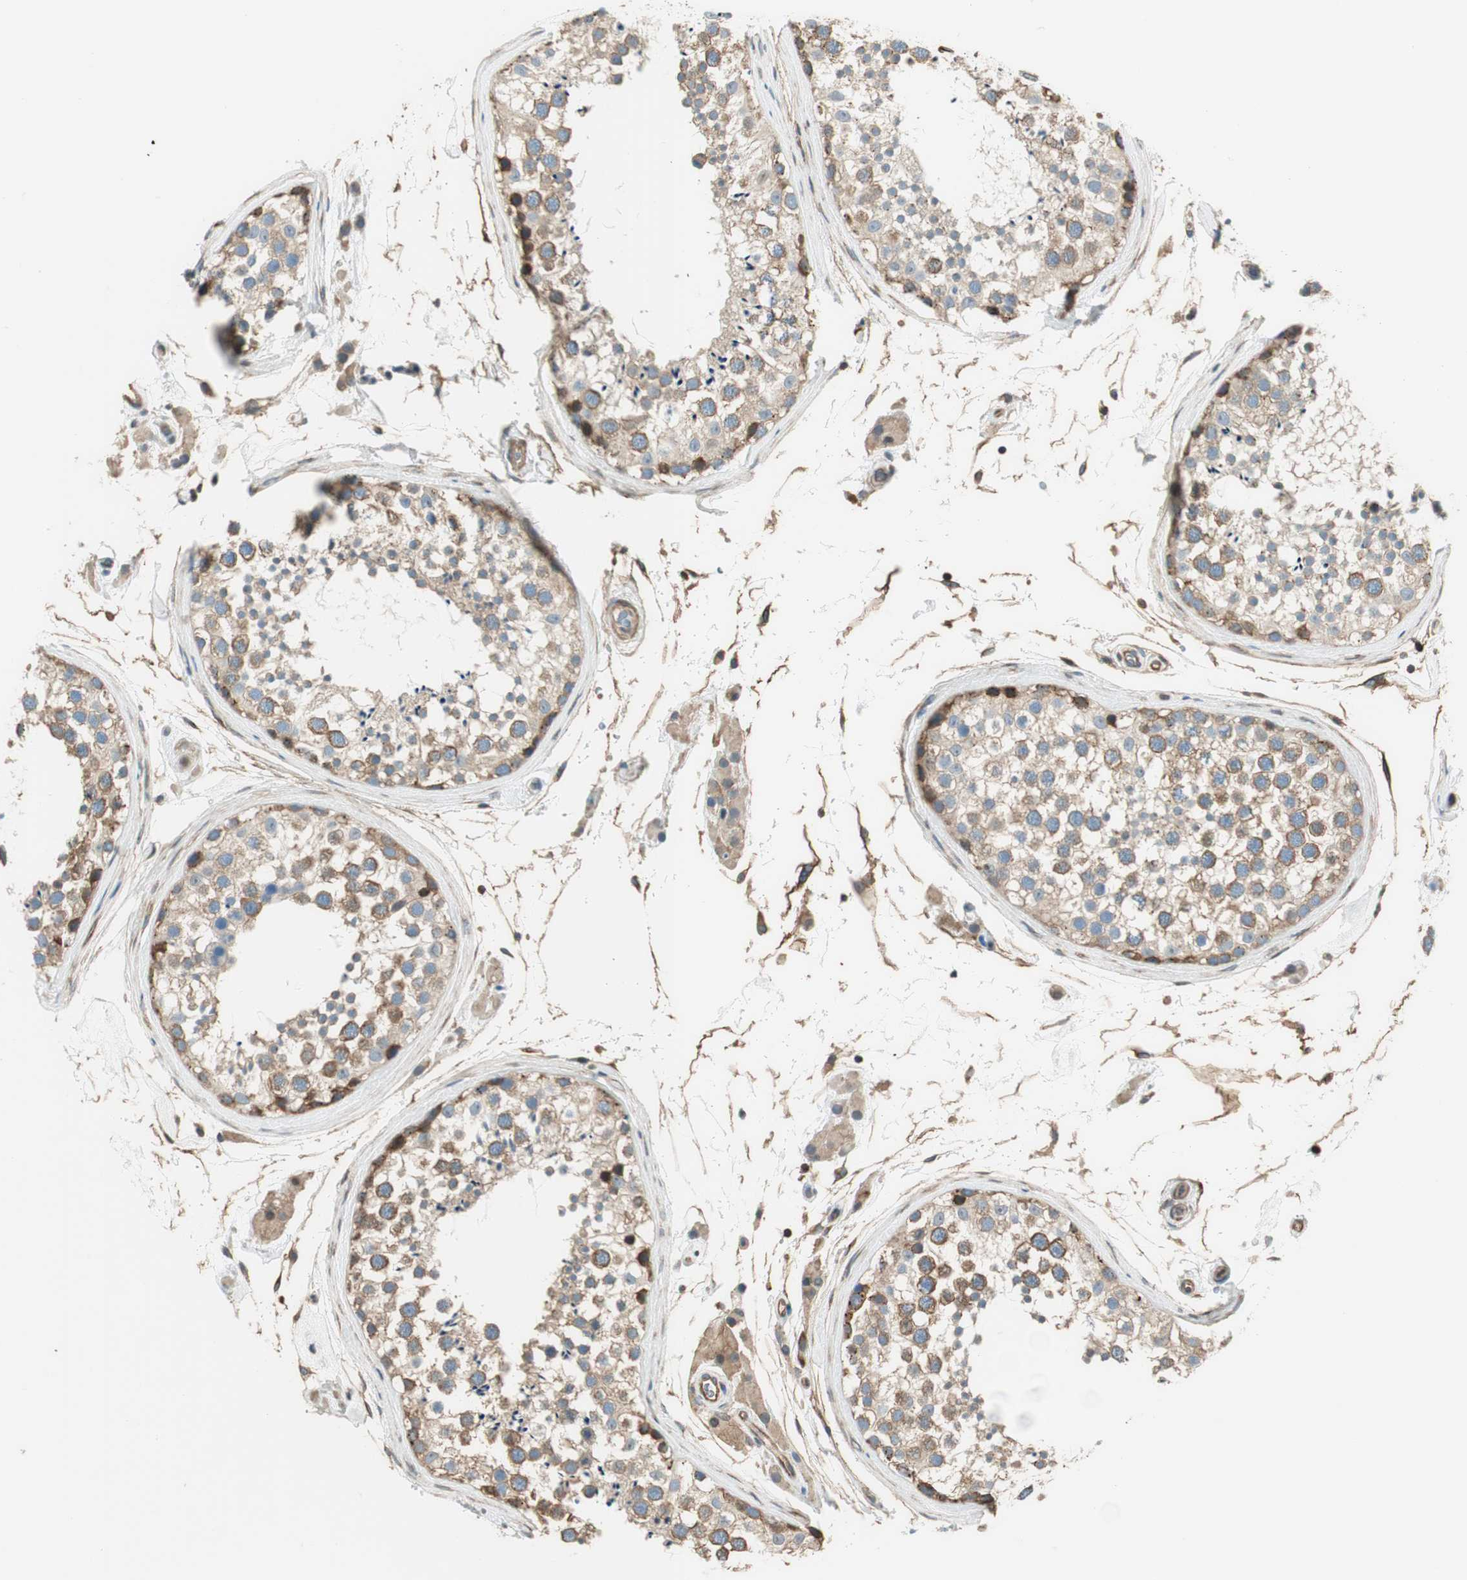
{"staining": {"intensity": "moderate", "quantity": ">75%", "location": "cytoplasmic/membranous"}, "tissue": "testis", "cell_type": "Cells in seminiferous ducts", "image_type": "normal", "snomed": [{"axis": "morphology", "description": "Normal tissue, NOS"}, {"axis": "topography", "description": "Testis"}], "caption": "Brown immunohistochemical staining in benign testis displays moderate cytoplasmic/membranous positivity in about >75% of cells in seminiferous ducts.", "gene": "PI4K2B", "patient": {"sex": "male", "age": 46}}